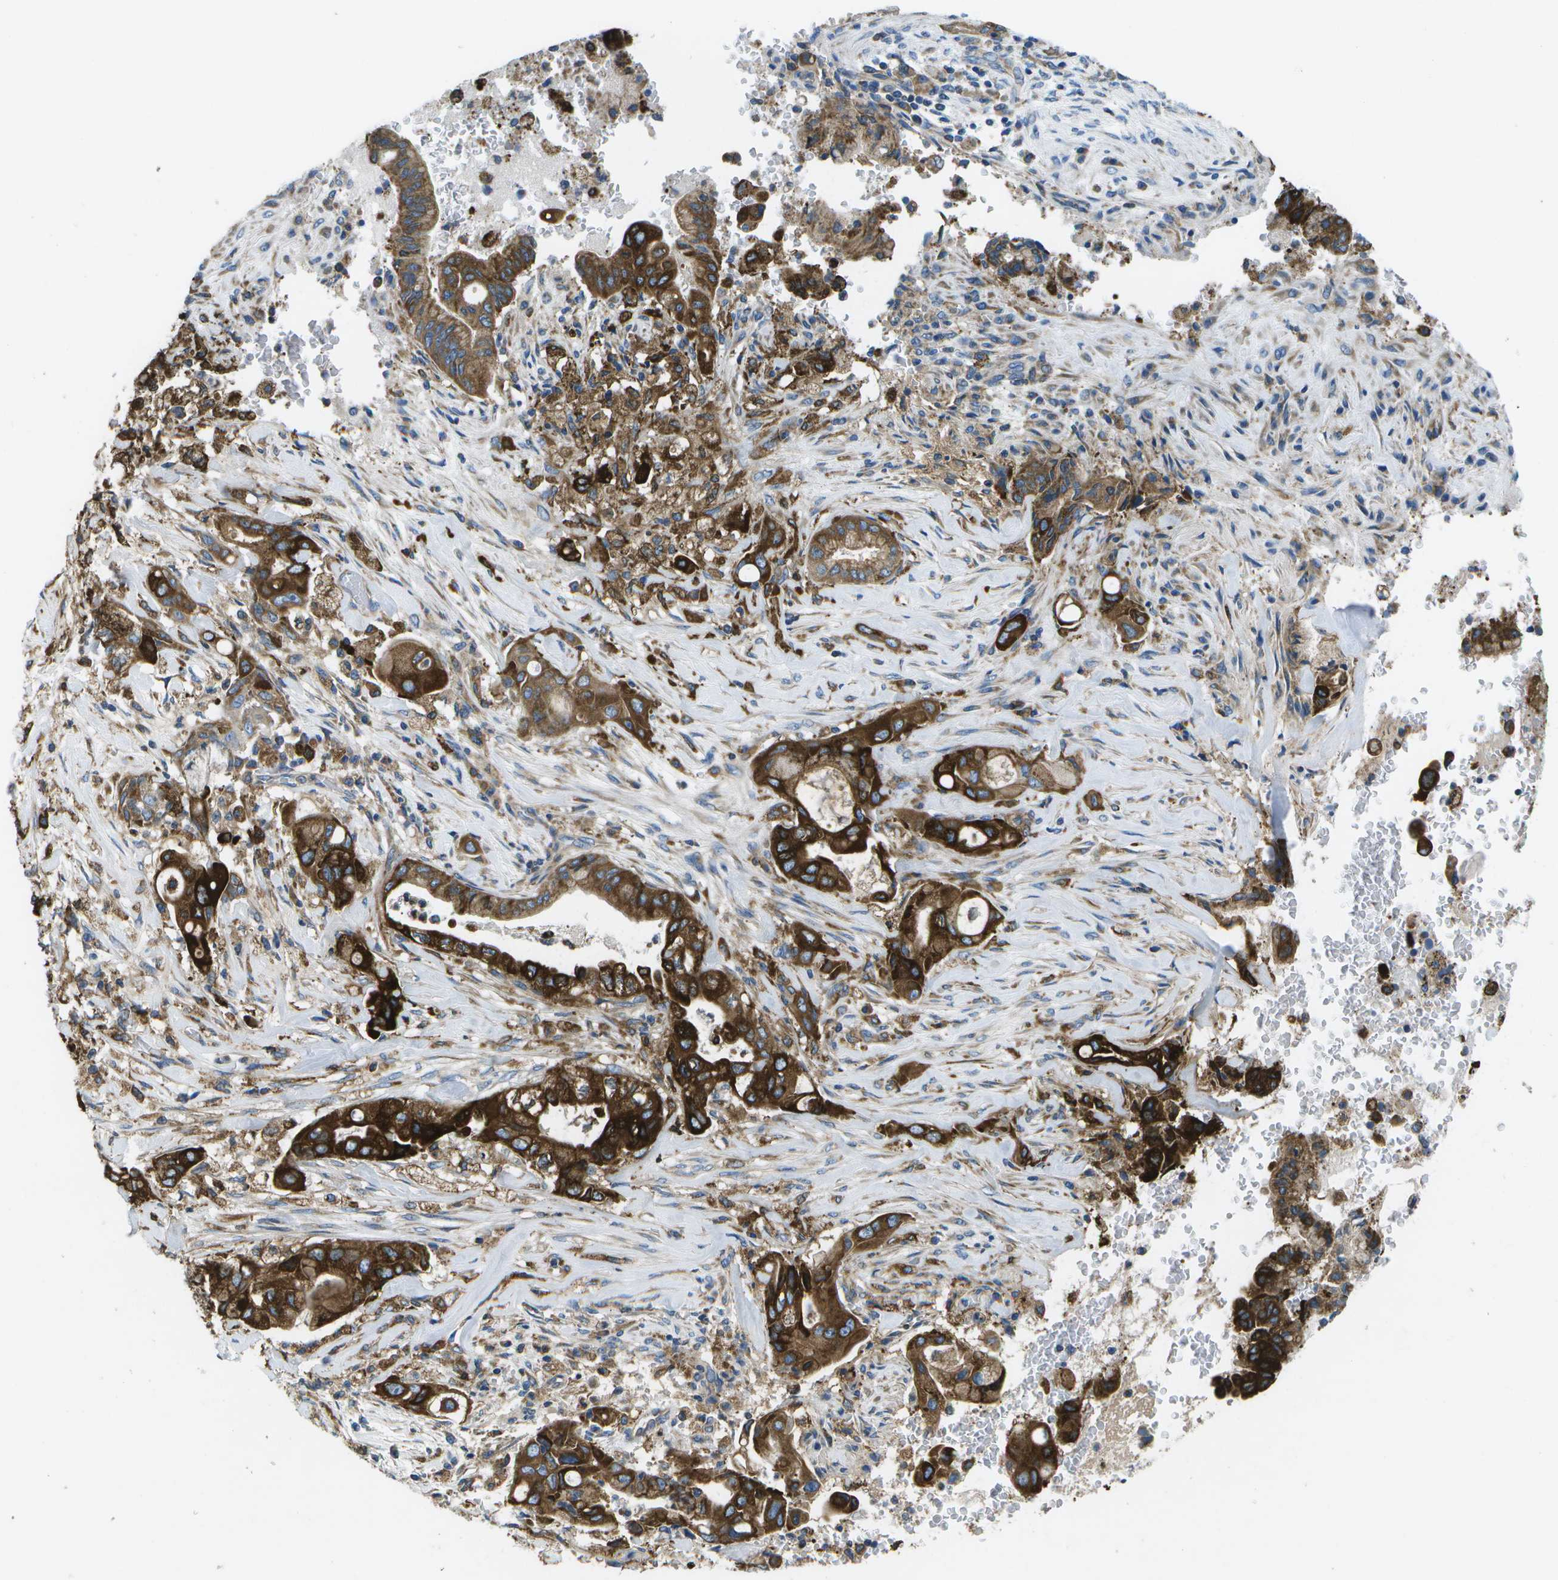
{"staining": {"intensity": "strong", "quantity": ">75%", "location": "cytoplasmic/membranous"}, "tissue": "pancreatic cancer", "cell_type": "Tumor cells", "image_type": "cancer", "snomed": [{"axis": "morphology", "description": "Adenocarcinoma, NOS"}, {"axis": "topography", "description": "Pancreas"}], "caption": "This is a photomicrograph of IHC staining of adenocarcinoma (pancreatic), which shows strong staining in the cytoplasmic/membranous of tumor cells.", "gene": "GDF5", "patient": {"sex": "female", "age": 73}}